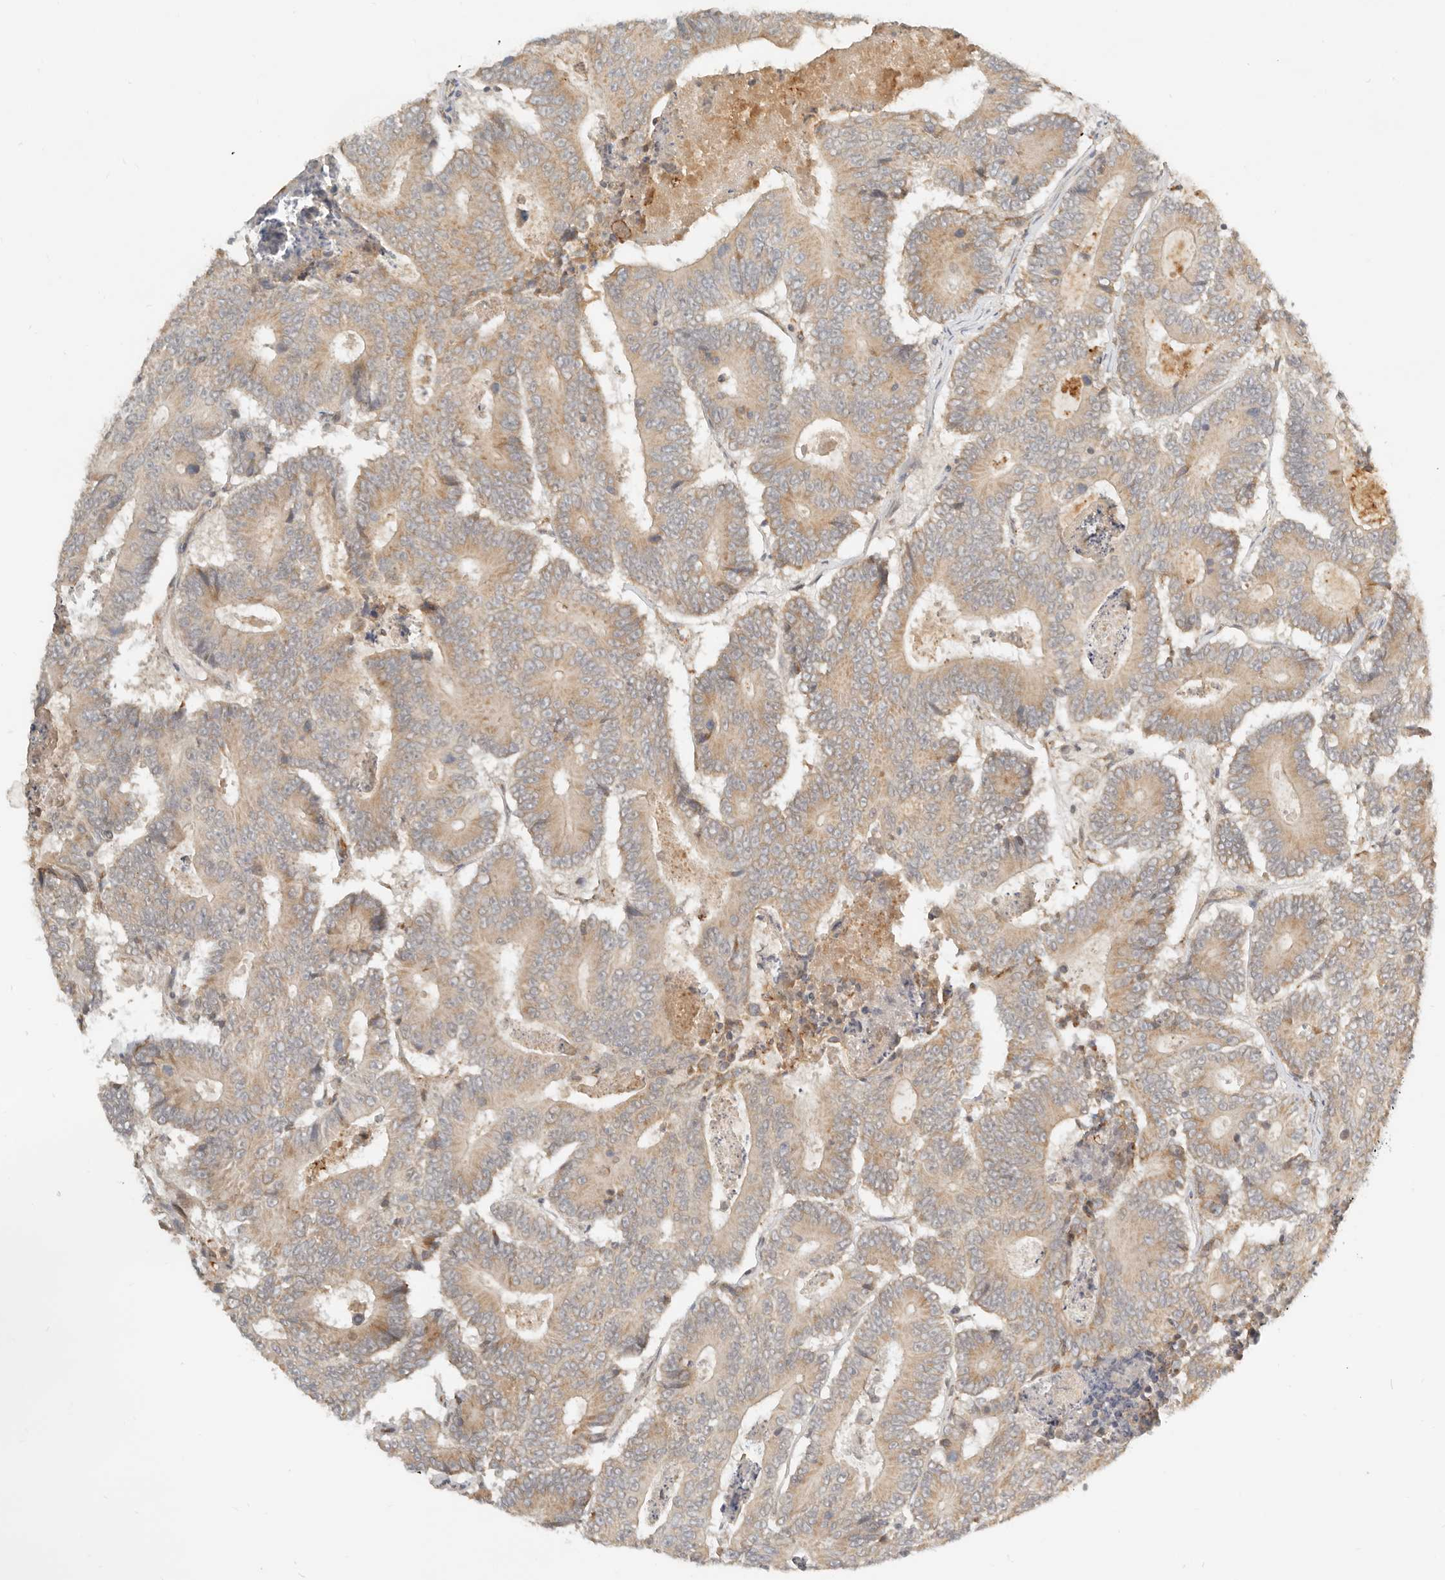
{"staining": {"intensity": "weak", "quantity": ">75%", "location": "cytoplasmic/membranous"}, "tissue": "colorectal cancer", "cell_type": "Tumor cells", "image_type": "cancer", "snomed": [{"axis": "morphology", "description": "Adenocarcinoma, NOS"}, {"axis": "topography", "description": "Colon"}], "caption": "This is a photomicrograph of immunohistochemistry staining of colorectal adenocarcinoma, which shows weak expression in the cytoplasmic/membranous of tumor cells.", "gene": "BAALC", "patient": {"sex": "male", "age": 83}}